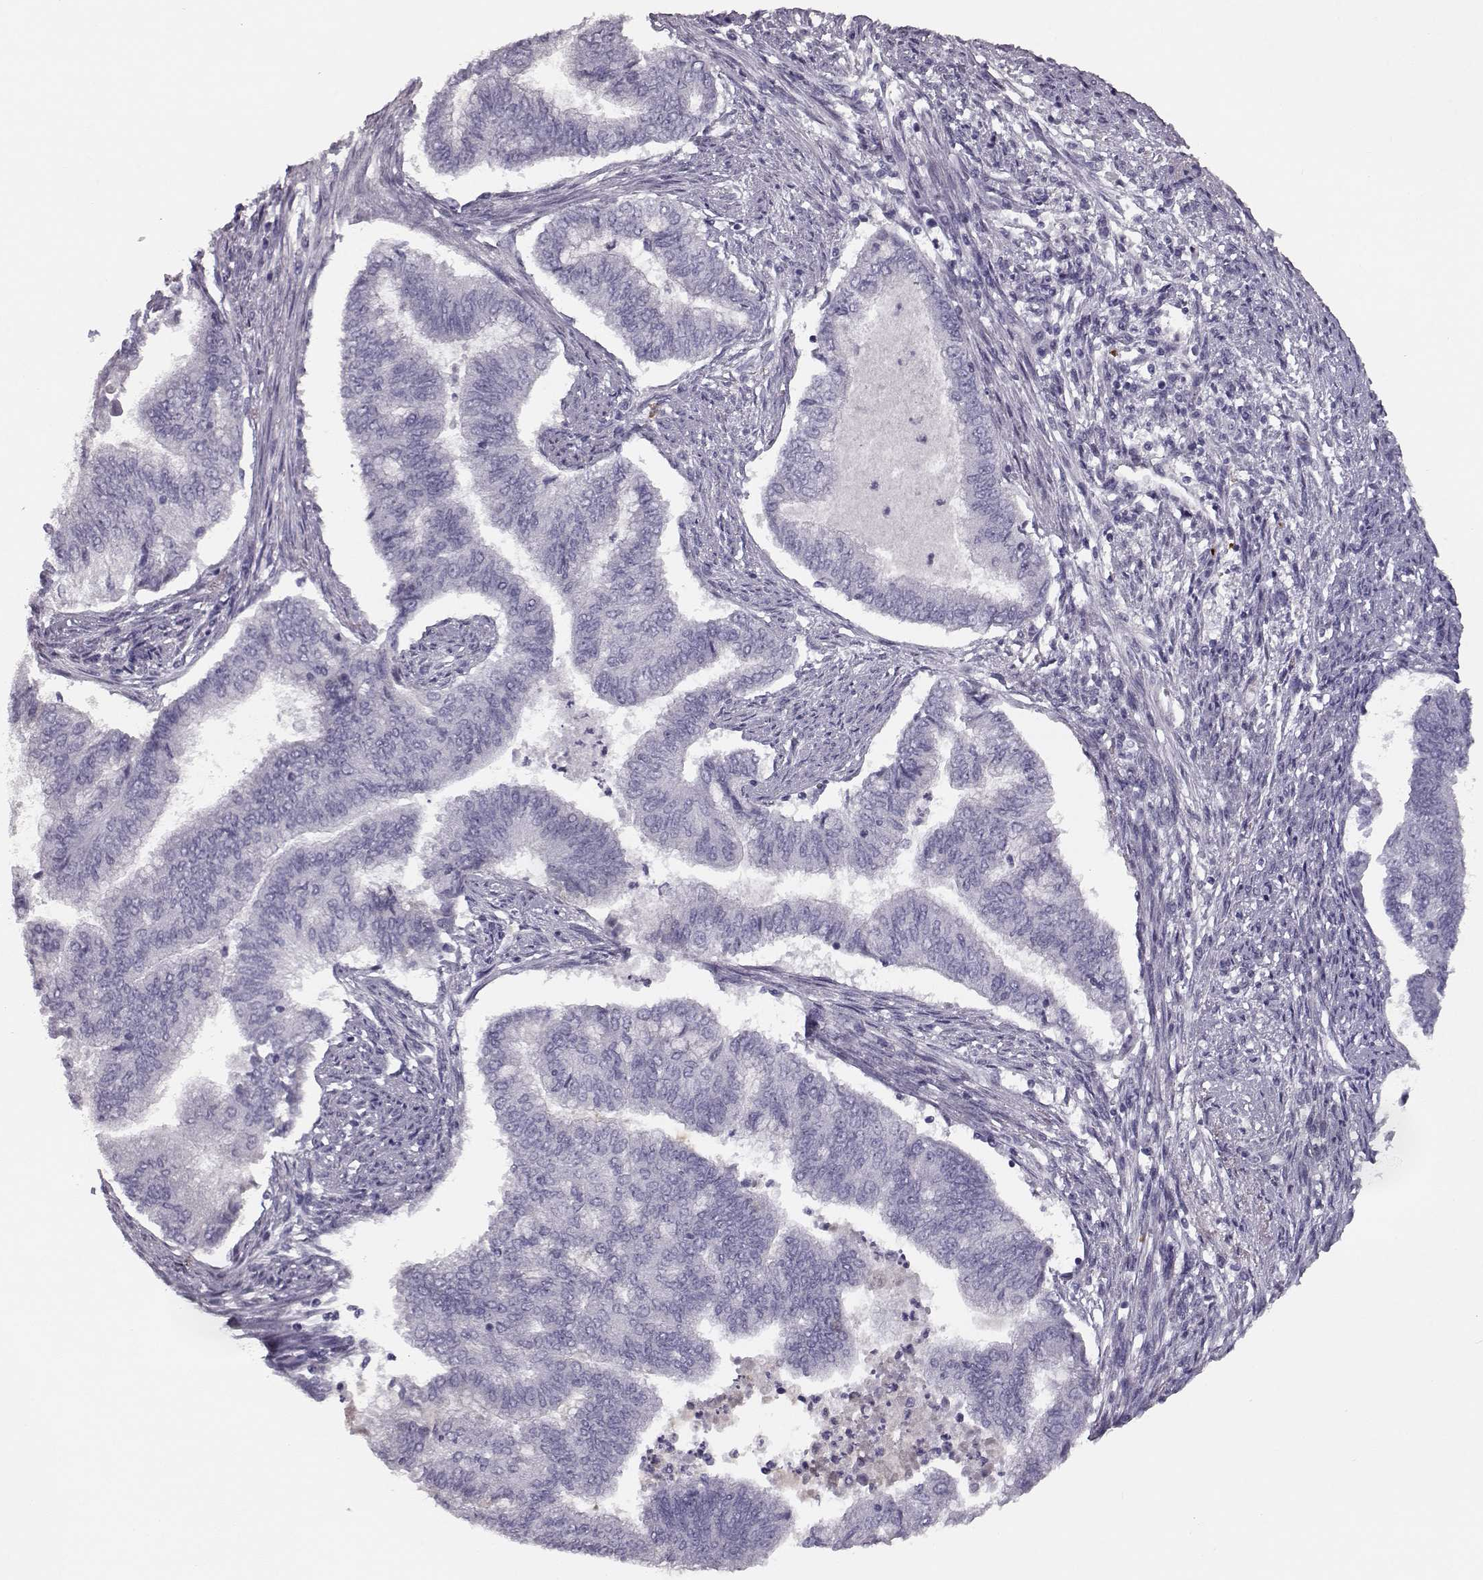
{"staining": {"intensity": "negative", "quantity": "none", "location": "none"}, "tissue": "endometrial cancer", "cell_type": "Tumor cells", "image_type": "cancer", "snomed": [{"axis": "morphology", "description": "Adenocarcinoma, NOS"}, {"axis": "topography", "description": "Endometrium"}], "caption": "This image is of endometrial cancer stained with IHC to label a protein in brown with the nuclei are counter-stained blue. There is no expression in tumor cells.", "gene": "CCL19", "patient": {"sex": "female", "age": 65}}